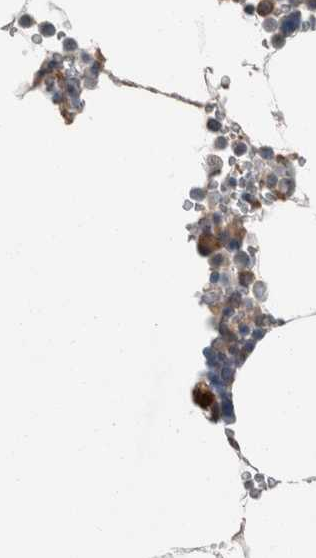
{"staining": {"intensity": "moderate", "quantity": "<25%", "location": "cytoplasmic/membranous"}, "tissue": "bone marrow", "cell_type": "Hematopoietic cells", "image_type": "normal", "snomed": [{"axis": "morphology", "description": "Normal tissue, NOS"}, {"axis": "topography", "description": "Bone marrow"}], "caption": "Human bone marrow stained with a brown dye reveals moderate cytoplasmic/membranous positive staining in about <25% of hematopoietic cells.", "gene": "KNTC1", "patient": {"sex": "male", "age": 70}}